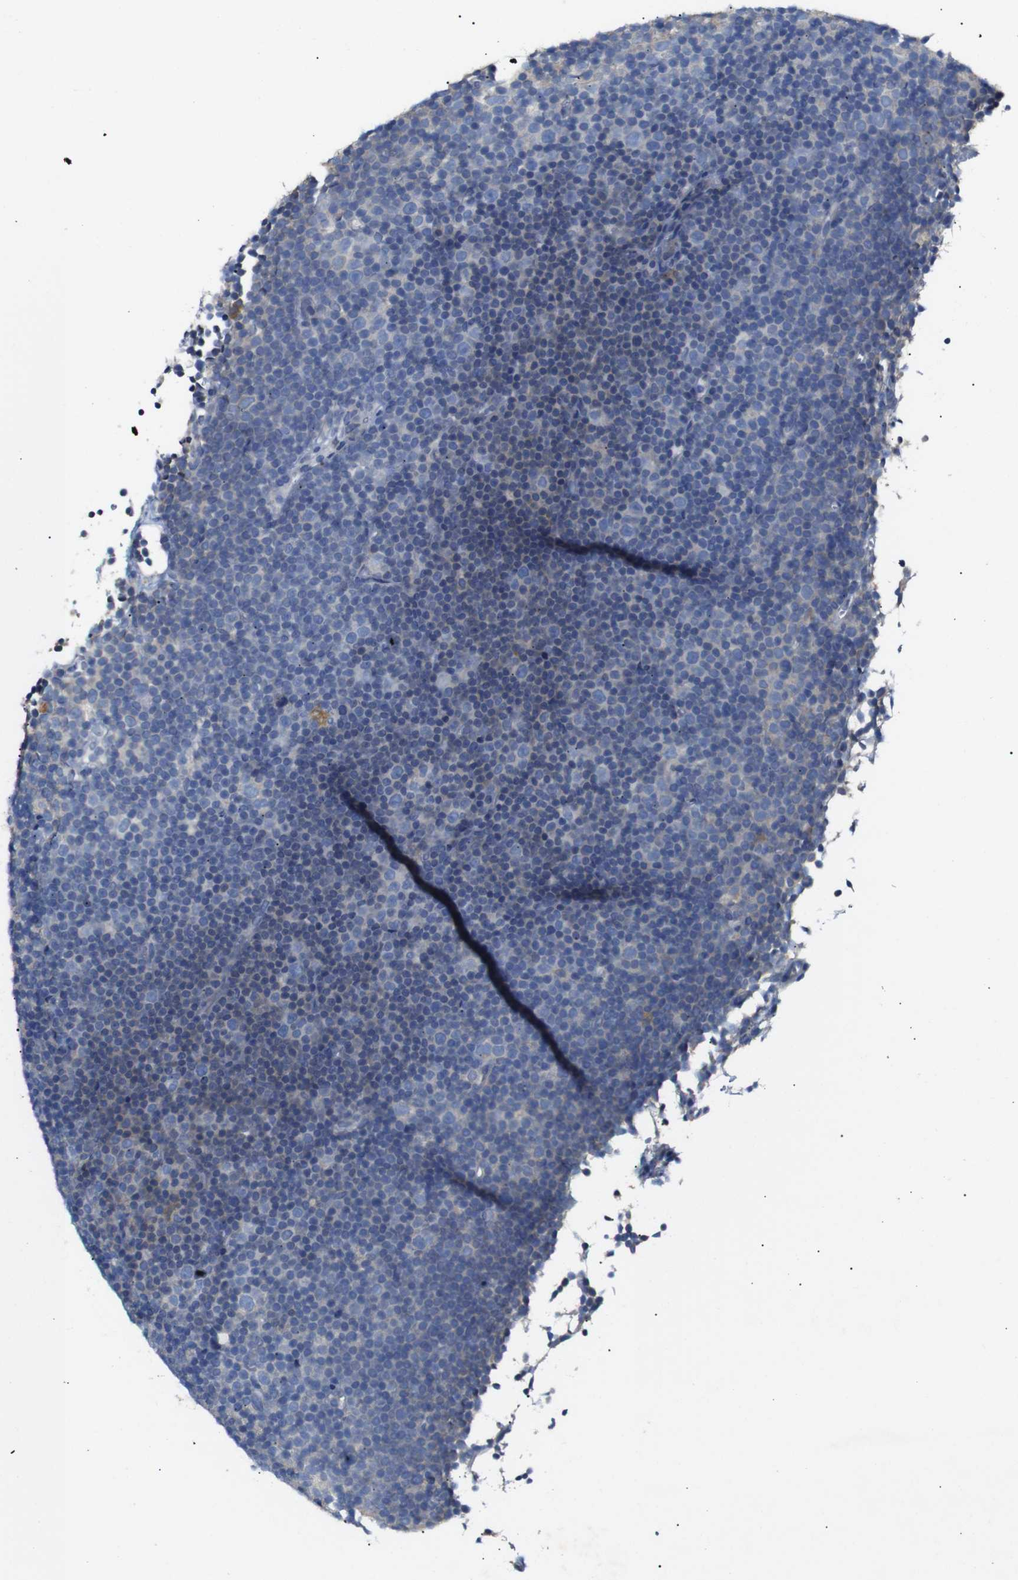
{"staining": {"intensity": "negative", "quantity": "none", "location": "none"}, "tissue": "lymphoma", "cell_type": "Tumor cells", "image_type": "cancer", "snomed": [{"axis": "morphology", "description": "Malignant lymphoma, non-Hodgkin's type, Low grade"}, {"axis": "topography", "description": "Lymph node"}], "caption": "This is an immunohistochemistry histopathology image of human malignant lymphoma, non-Hodgkin's type (low-grade). There is no expression in tumor cells.", "gene": "ALOX15", "patient": {"sex": "female", "age": 67}}